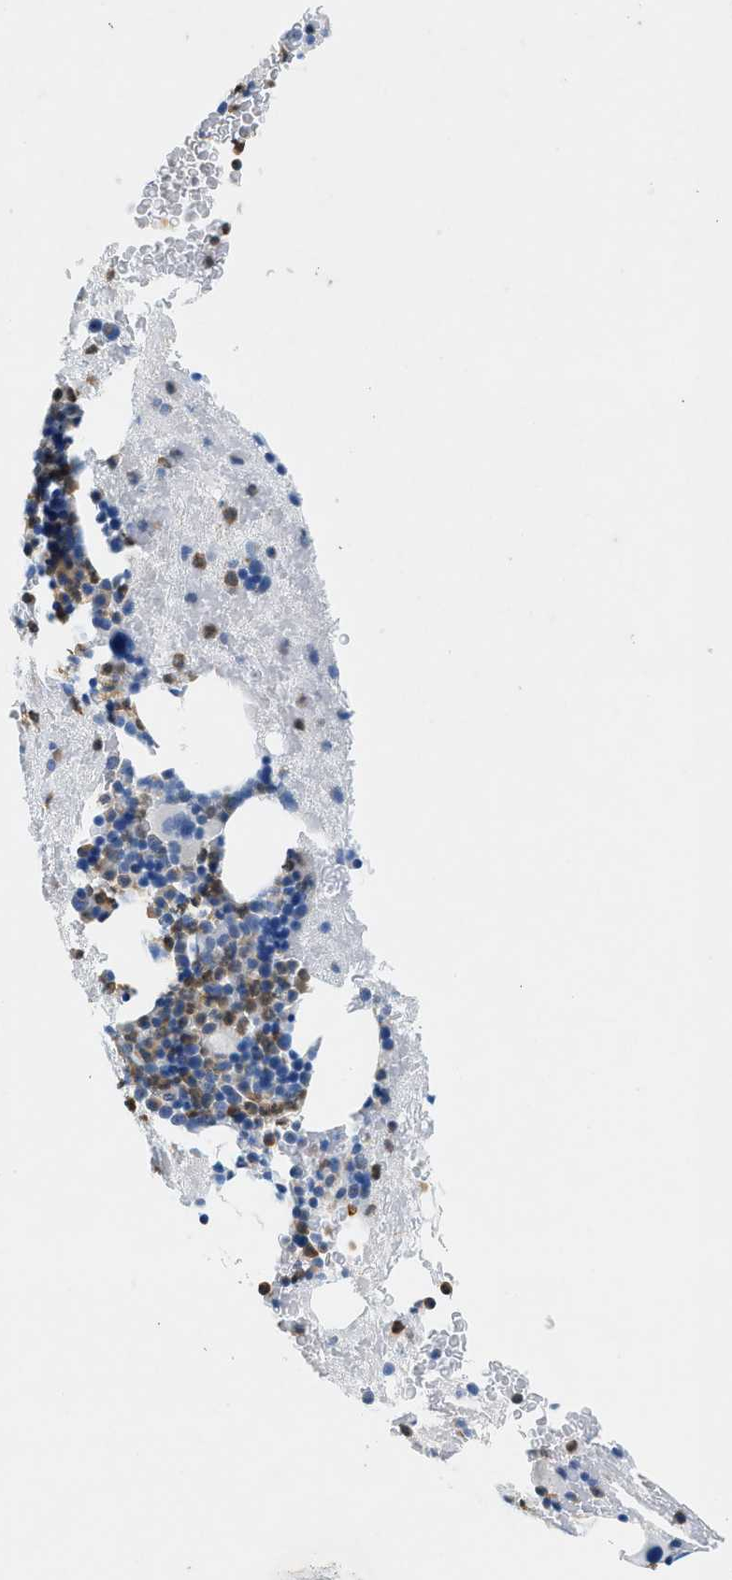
{"staining": {"intensity": "moderate", "quantity": "<25%", "location": "cytoplasmic/membranous,nuclear"}, "tissue": "bone marrow", "cell_type": "Hematopoietic cells", "image_type": "normal", "snomed": [{"axis": "morphology", "description": "Normal tissue, NOS"}, {"axis": "morphology", "description": "Inflammation, NOS"}, {"axis": "topography", "description": "Bone marrow"}], "caption": "A brown stain shows moderate cytoplasmic/membranous,nuclear expression of a protein in hematopoietic cells of benign human bone marrow. (Stains: DAB in brown, nuclei in blue, Microscopy: brightfield microscopy at high magnification).", "gene": "ZDHHC13", "patient": {"sex": "male", "age": 63}}